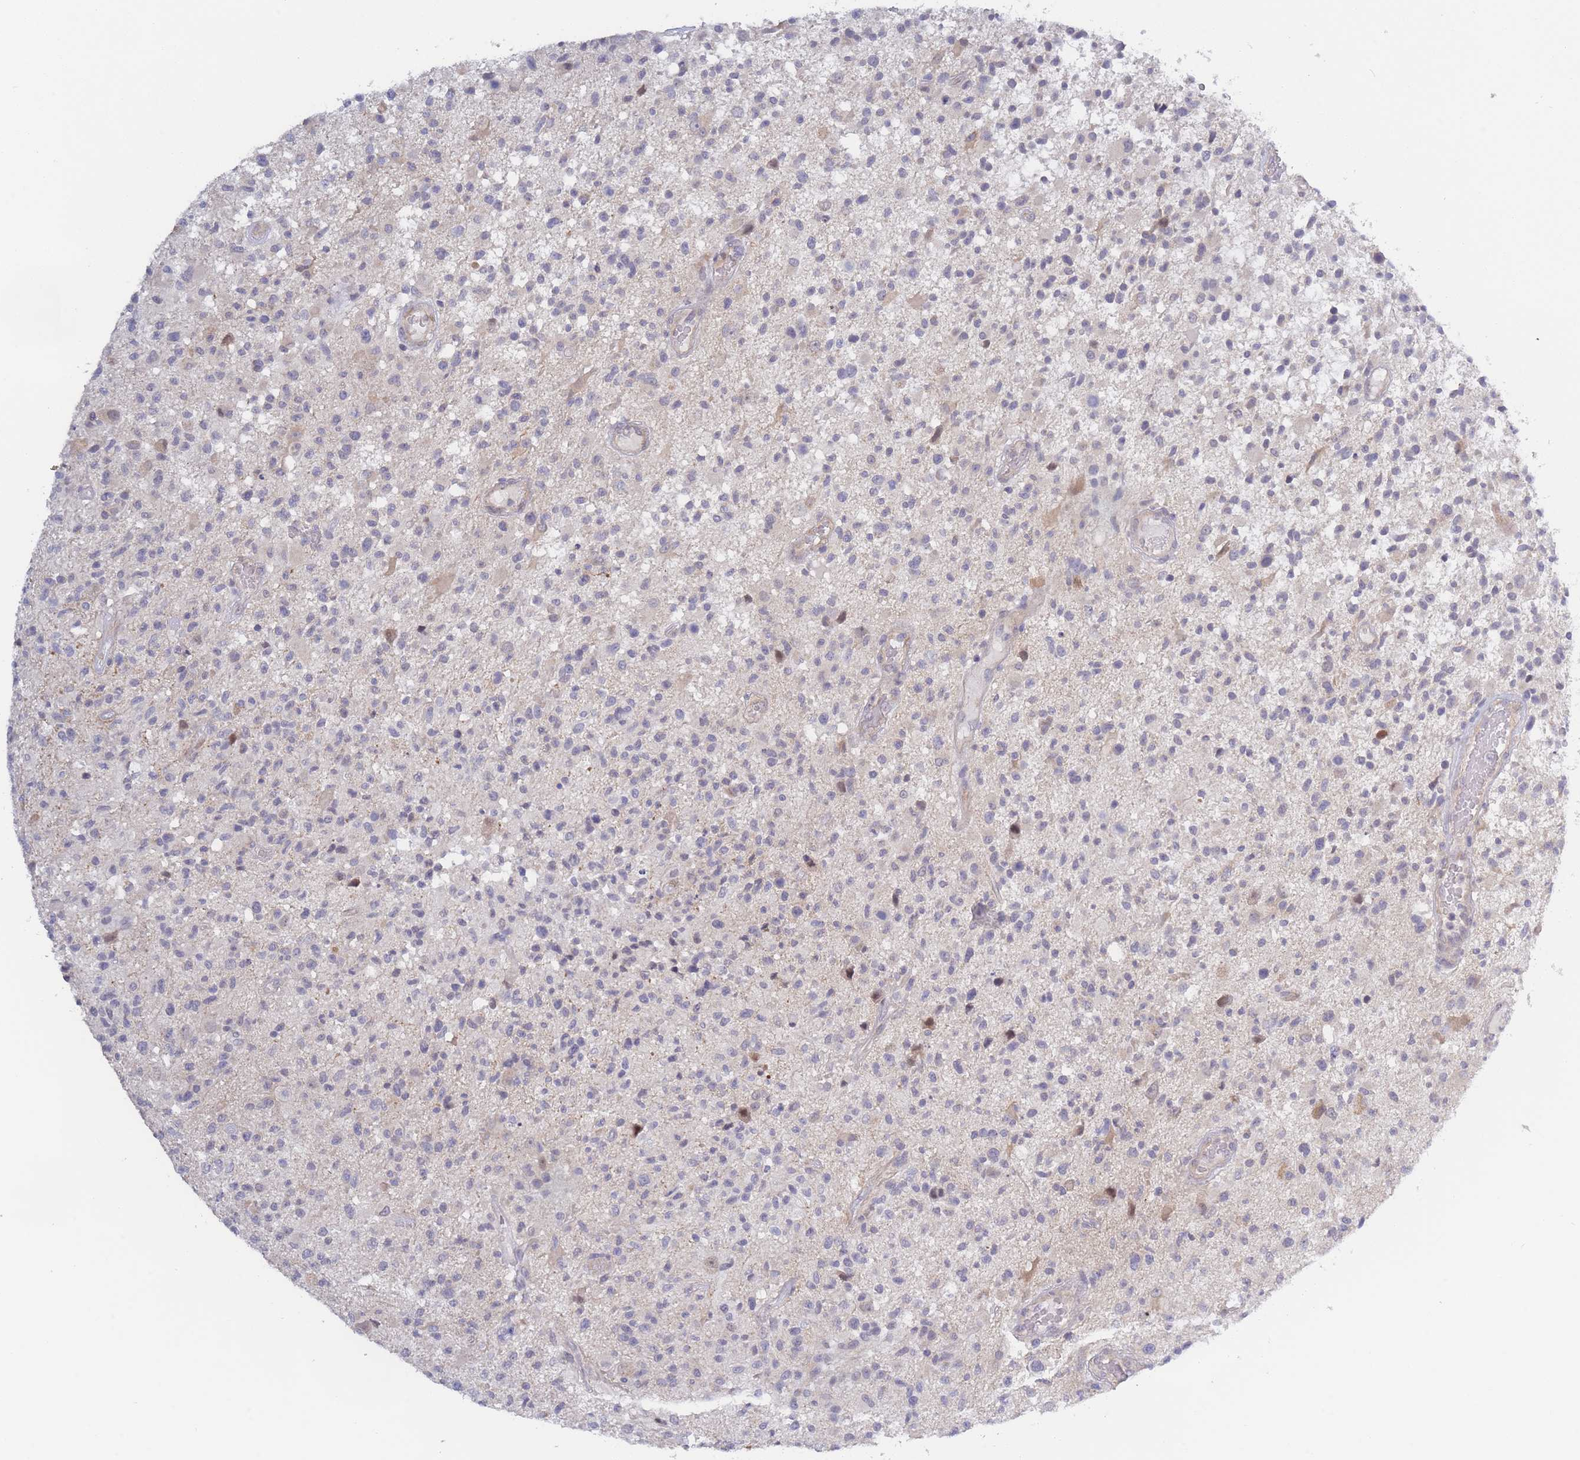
{"staining": {"intensity": "negative", "quantity": "none", "location": "none"}, "tissue": "glioma", "cell_type": "Tumor cells", "image_type": "cancer", "snomed": [{"axis": "morphology", "description": "Glioma, malignant, High grade"}, {"axis": "morphology", "description": "Glioblastoma, NOS"}, {"axis": "topography", "description": "Brain"}], "caption": "DAB immunohistochemical staining of human malignant glioma (high-grade) displays no significant expression in tumor cells.", "gene": "FAM227B", "patient": {"sex": "male", "age": 60}}